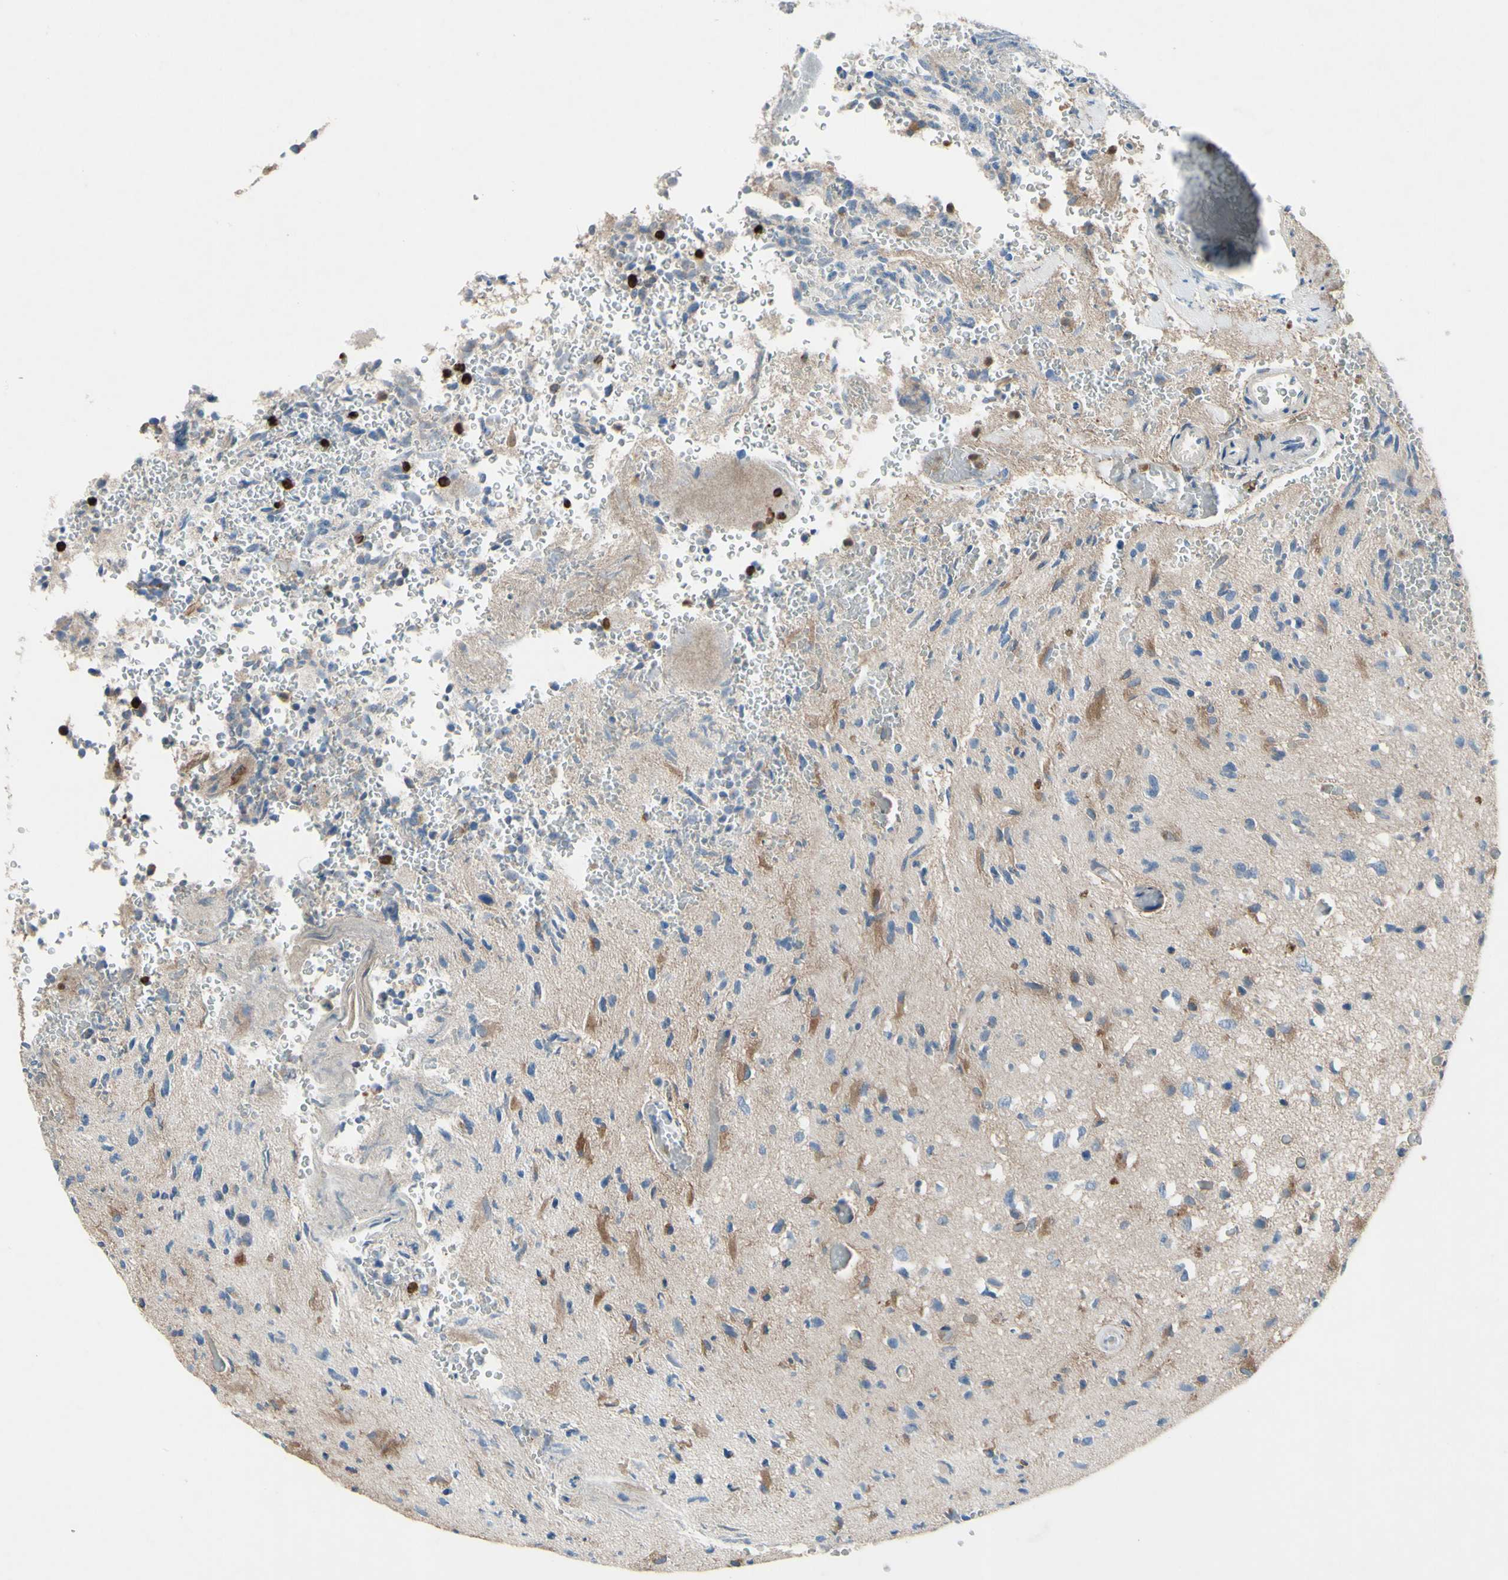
{"staining": {"intensity": "weak", "quantity": ">75%", "location": "cytoplasmic/membranous"}, "tissue": "glioma", "cell_type": "Tumor cells", "image_type": "cancer", "snomed": [{"axis": "morphology", "description": "Glioma, malignant, High grade"}, {"axis": "topography", "description": "pancreas cauda"}], "caption": "Malignant glioma (high-grade) stained with a brown dye exhibits weak cytoplasmic/membranous positive expression in about >75% of tumor cells.", "gene": "GRAMD2B", "patient": {"sex": "male", "age": 60}}